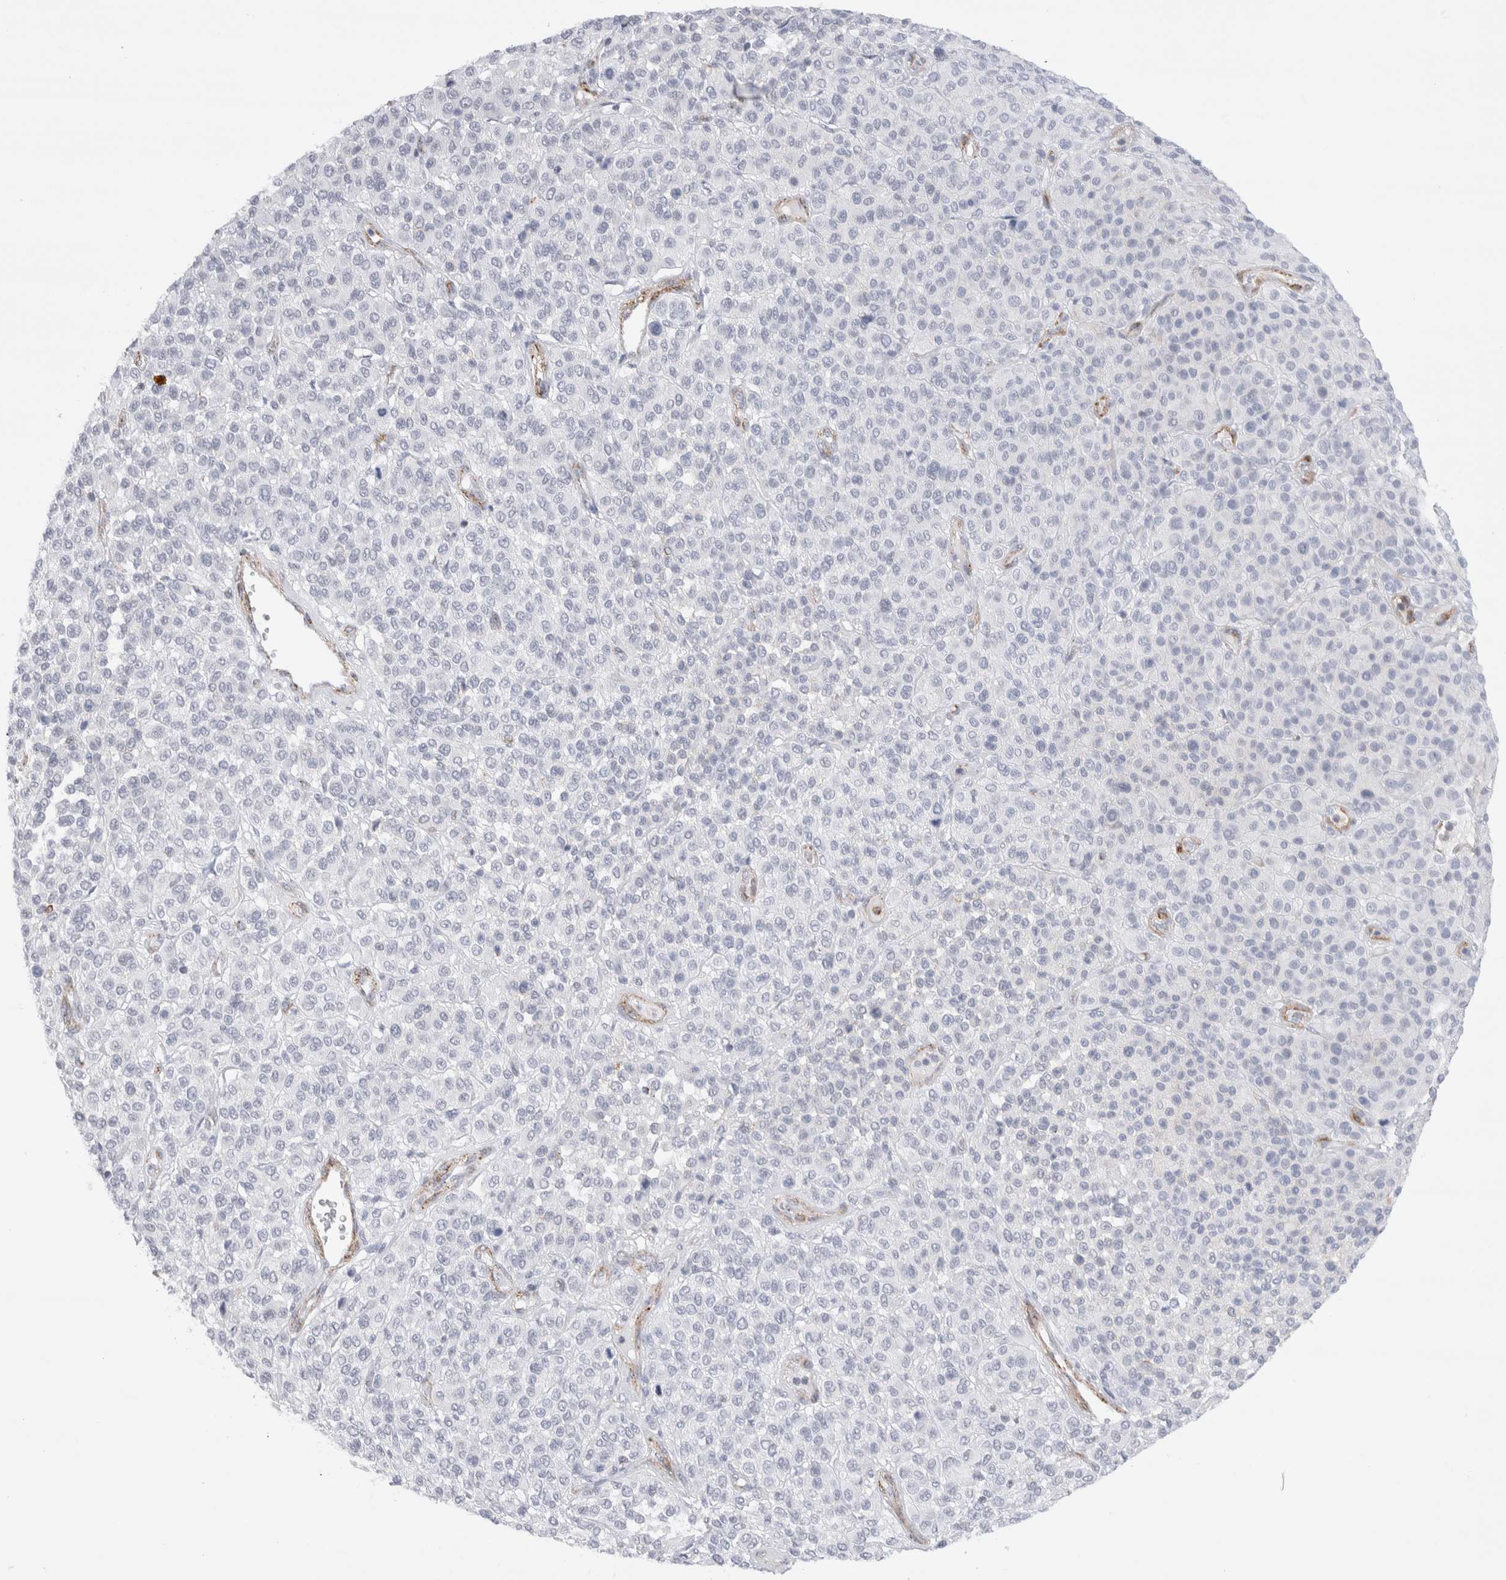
{"staining": {"intensity": "negative", "quantity": "none", "location": "none"}, "tissue": "melanoma", "cell_type": "Tumor cells", "image_type": "cancer", "snomed": [{"axis": "morphology", "description": "Malignant melanoma, Metastatic site"}, {"axis": "topography", "description": "Pancreas"}], "caption": "An immunohistochemistry histopathology image of malignant melanoma (metastatic site) is shown. There is no staining in tumor cells of malignant melanoma (metastatic site).", "gene": "SEPTIN4", "patient": {"sex": "female", "age": 30}}